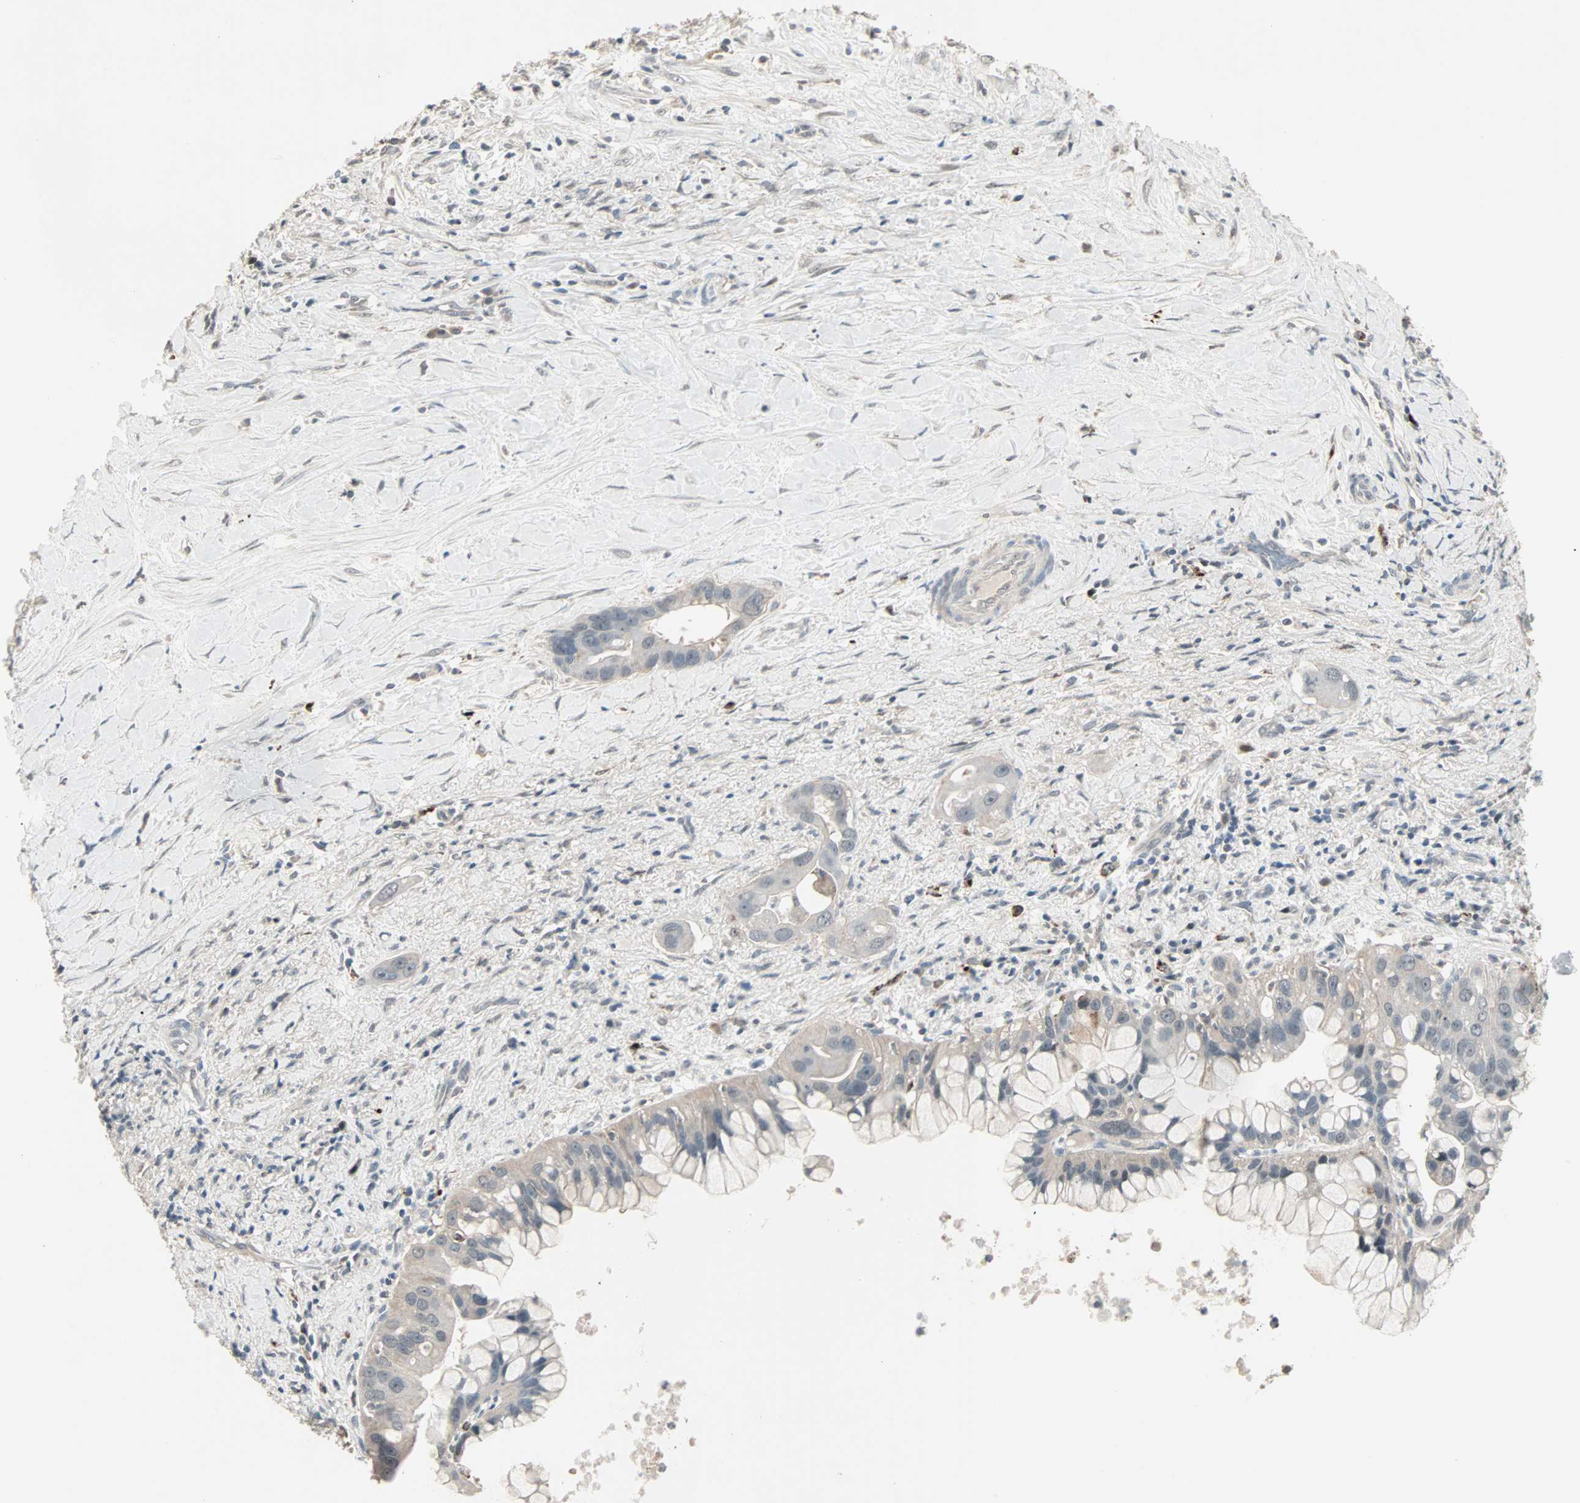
{"staining": {"intensity": "weak", "quantity": "25%-75%", "location": "cytoplasmic/membranous,nuclear"}, "tissue": "liver cancer", "cell_type": "Tumor cells", "image_type": "cancer", "snomed": [{"axis": "morphology", "description": "Cholangiocarcinoma"}, {"axis": "topography", "description": "Liver"}], "caption": "DAB immunohistochemical staining of human liver cancer shows weak cytoplasmic/membranous and nuclear protein staining in approximately 25%-75% of tumor cells.", "gene": "KDM4A", "patient": {"sex": "female", "age": 65}}